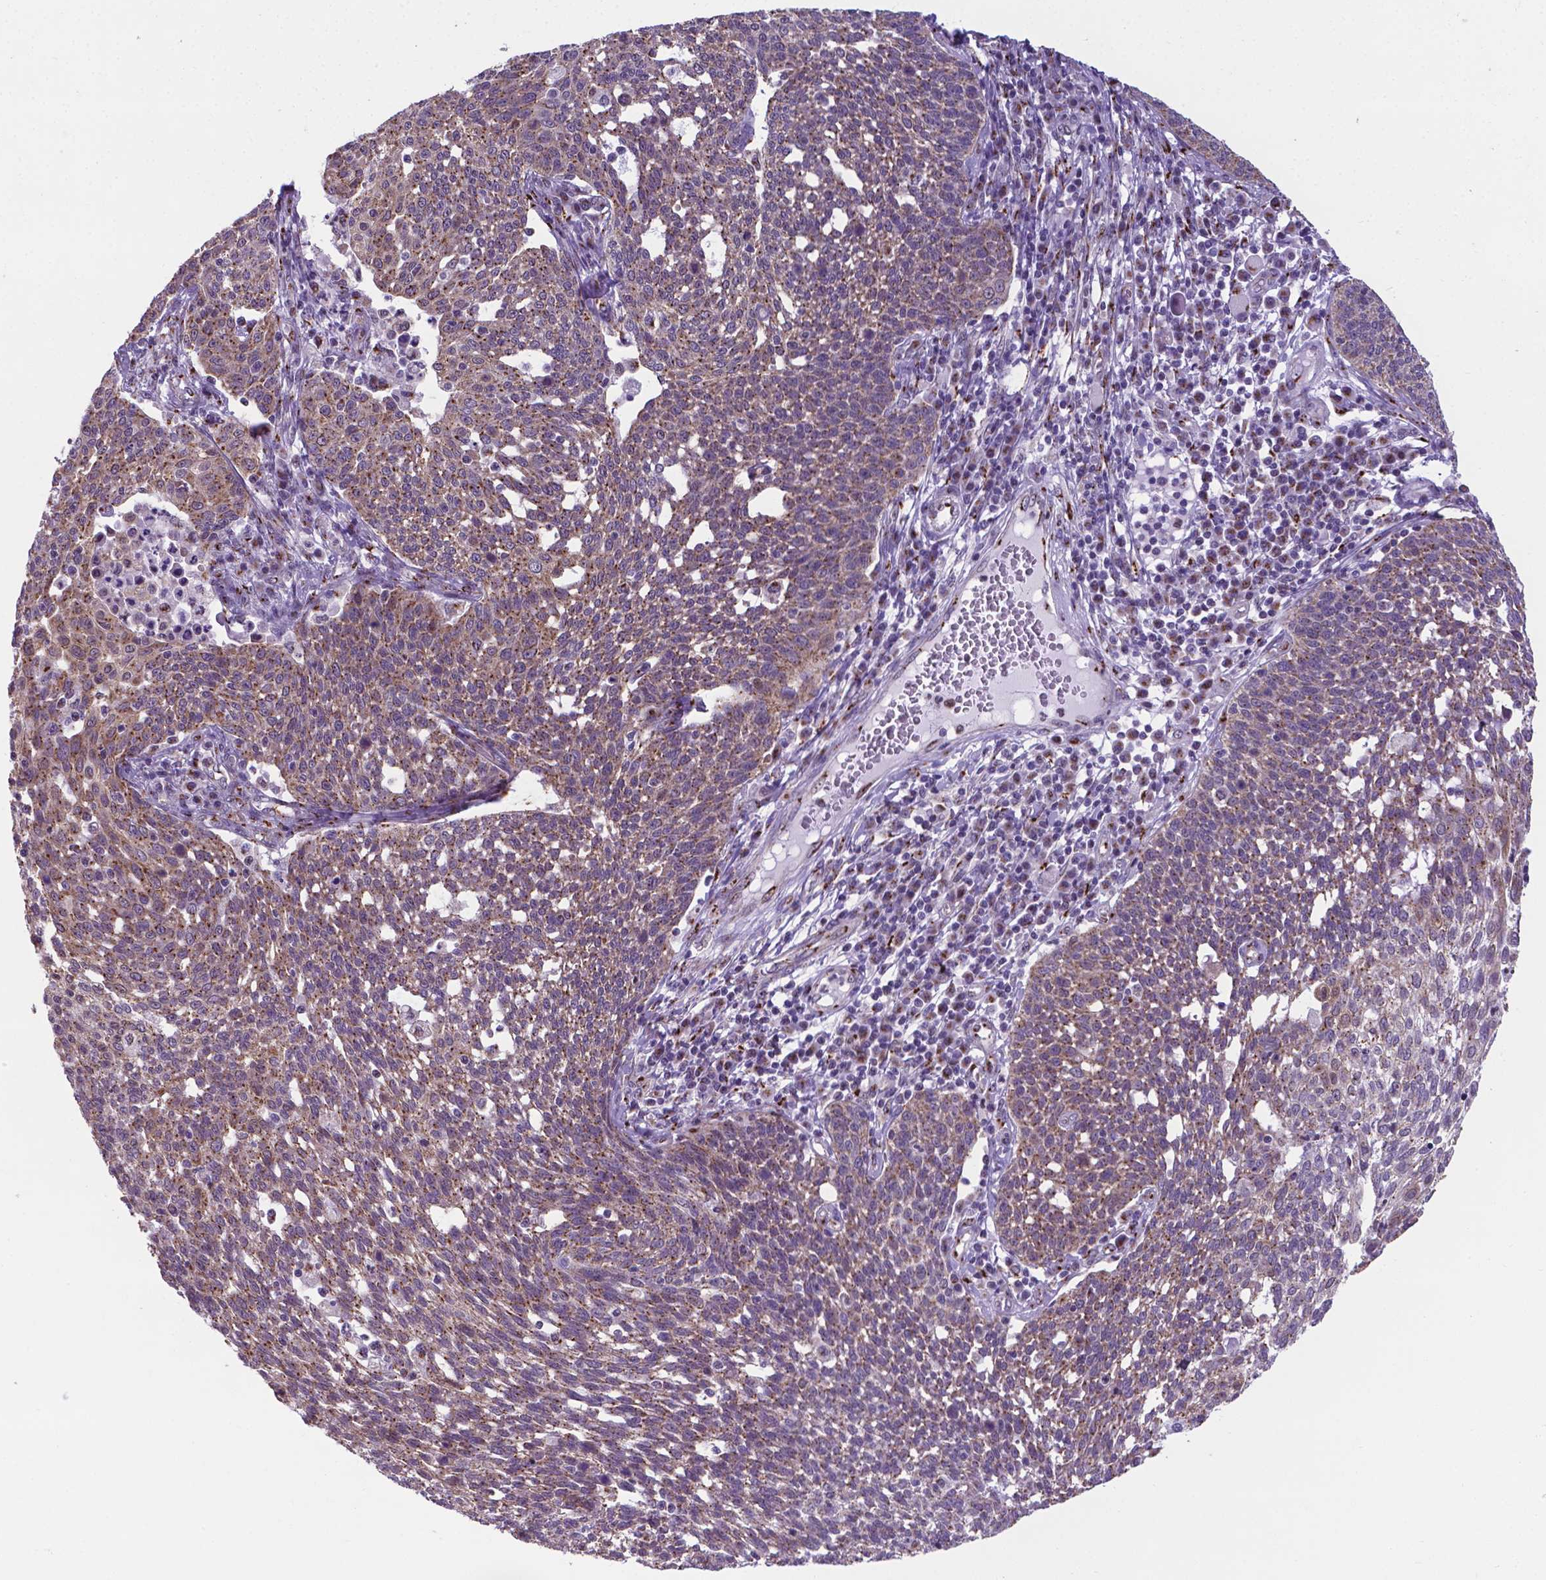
{"staining": {"intensity": "weak", "quantity": "25%-75%", "location": "cytoplasmic/membranous"}, "tissue": "cervical cancer", "cell_type": "Tumor cells", "image_type": "cancer", "snomed": [{"axis": "morphology", "description": "Squamous cell carcinoma, NOS"}, {"axis": "topography", "description": "Cervix"}], "caption": "Brown immunohistochemical staining in human cervical cancer exhibits weak cytoplasmic/membranous expression in about 25%-75% of tumor cells.", "gene": "MRPL10", "patient": {"sex": "female", "age": 34}}